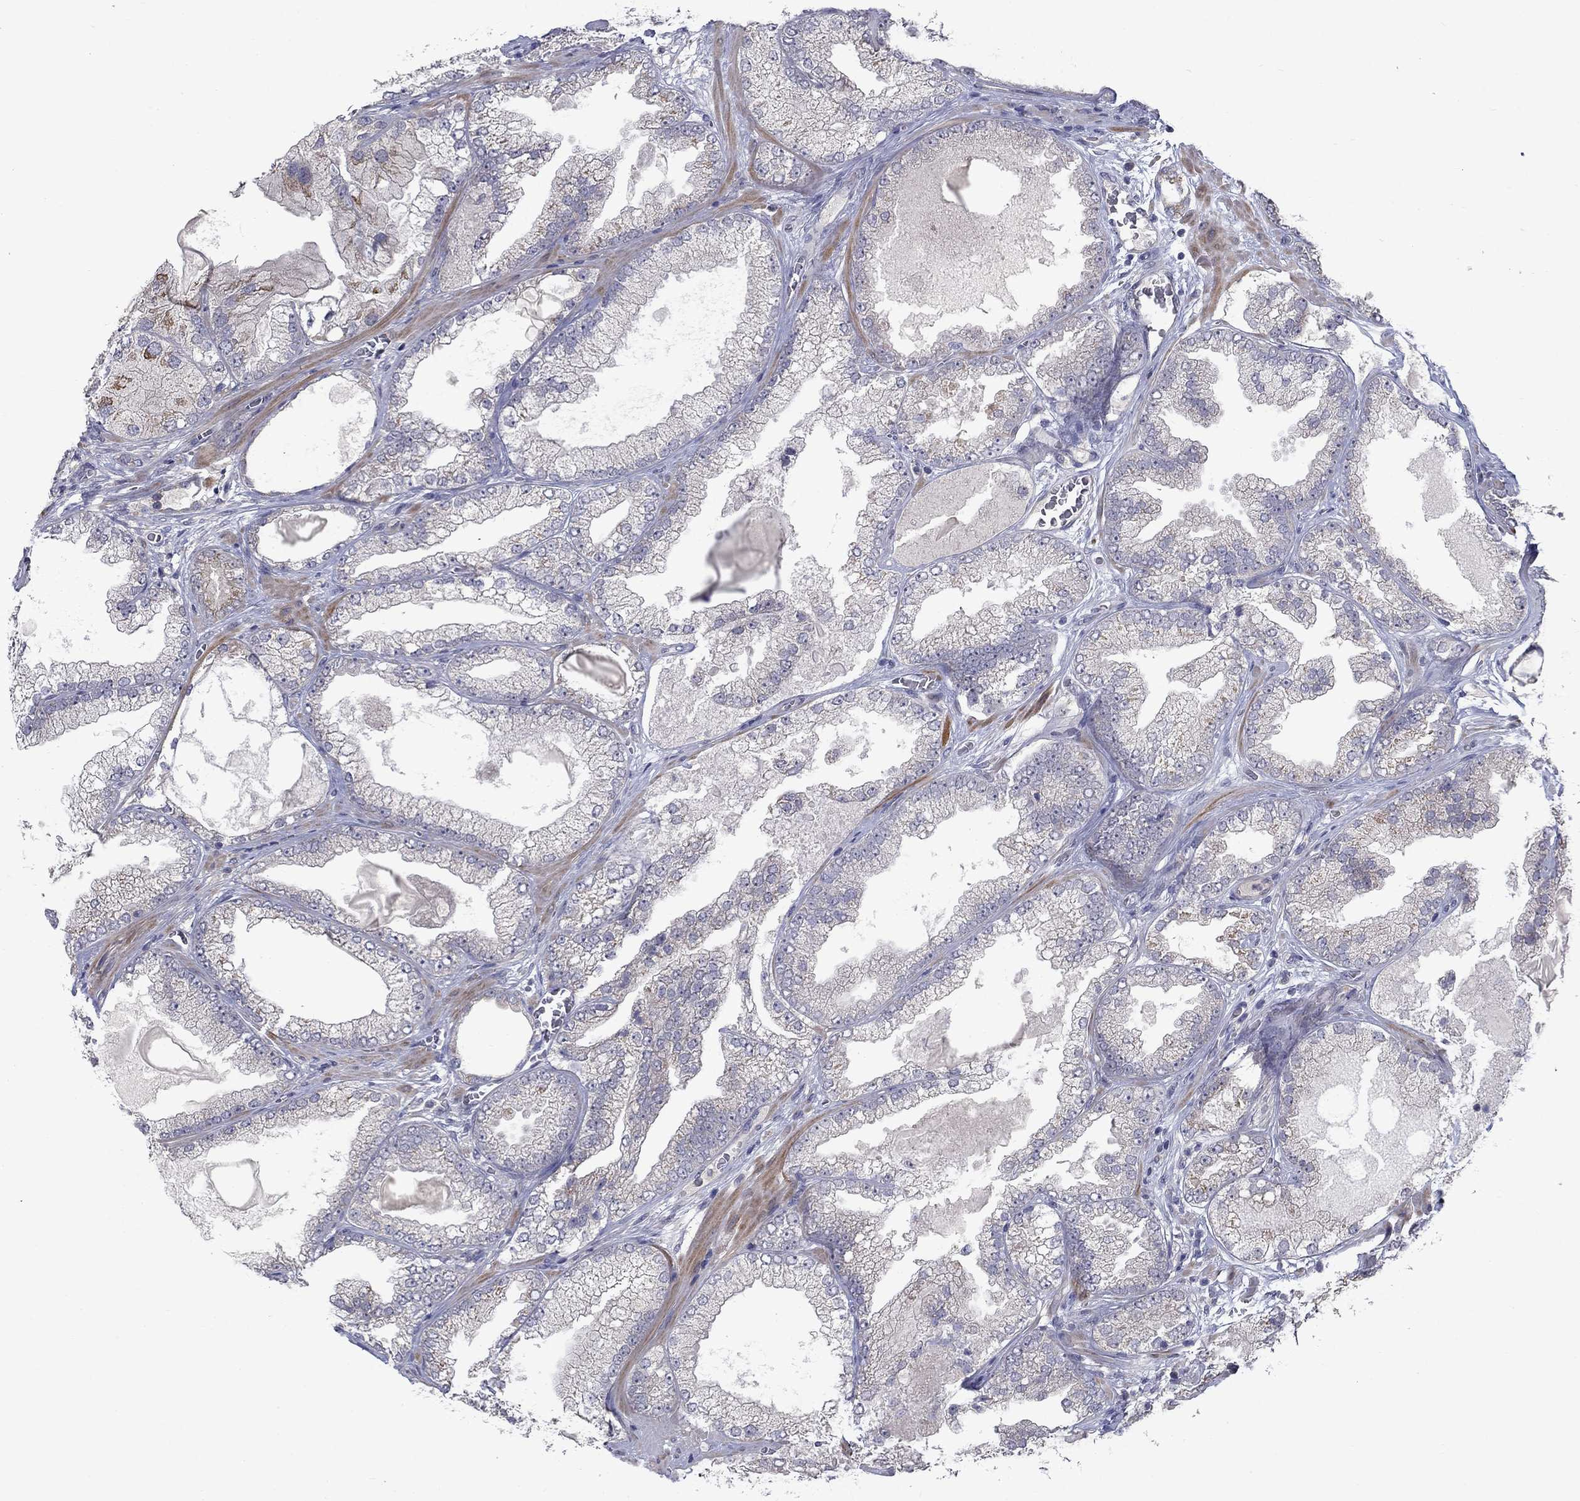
{"staining": {"intensity": "negative", "quantity": "none", "location": "none"}, "tissue": "prostate cancer", "cell_type": "Tumor cells", "image_type": "cancer", "snomed": [{"axis": "morphology", "description": "Adenocarcinoma, Low grade"}, {"axis": "topography", "description": "Prostate"}], "caption": "Protein analysis of prostate low-grade adenocarcinoma reveals no significant staining in tumor cells.", "gene": "FAM3B", "patient": {"sex": "male", "age": 57}}